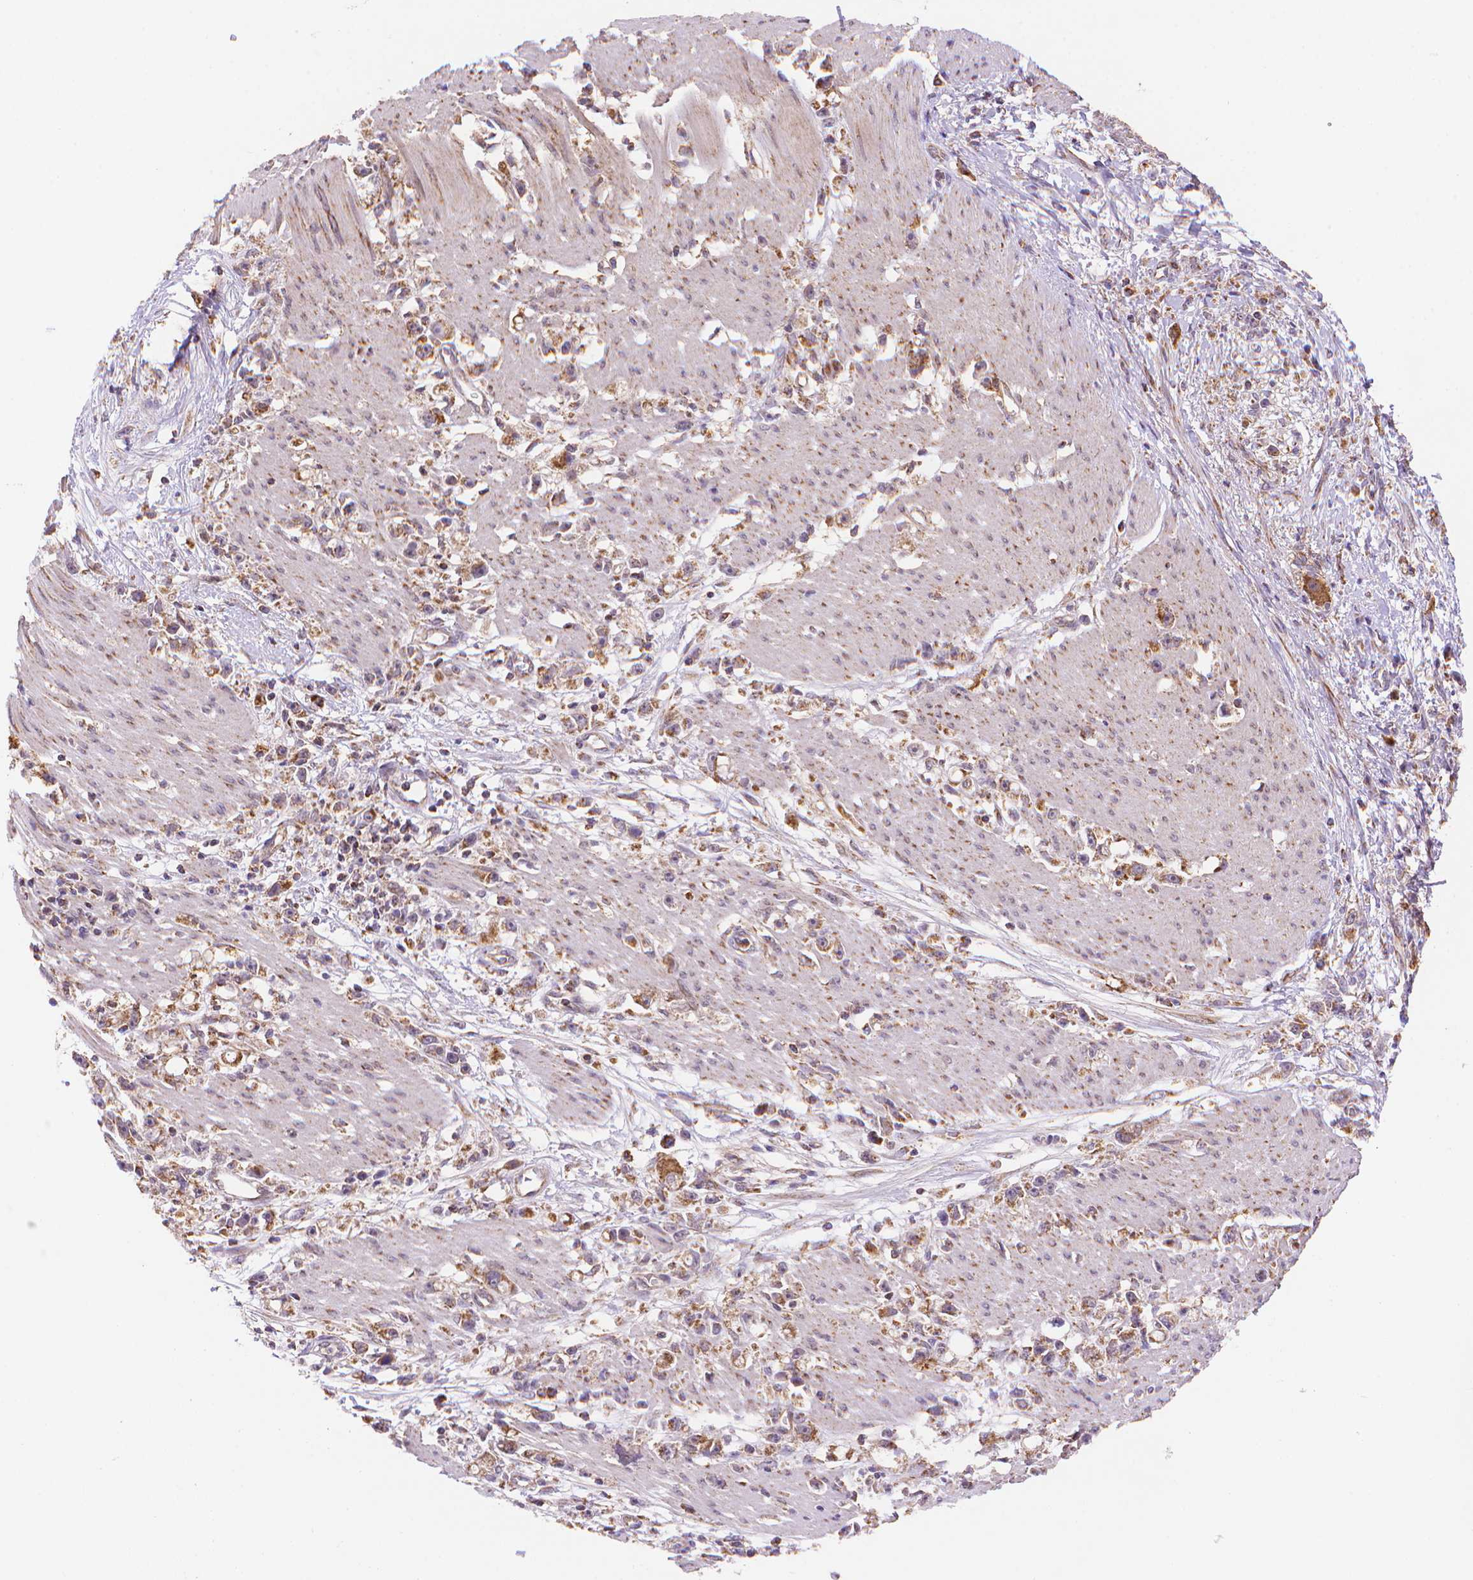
{"staining": {"intensity": "moderate", "quantity": ">75%", "location": "cytoplasmic/membranous"}, "tissue": "stomach cancer", "cell_type": "Tumor cells", "image_type": "cancer", "snomed": [{"axis": "morphology", "description": "Adenocarcinoma, NOS"}, {"axis": "topography", "description": "Stomach"}], "caption": "Immunohistochemistry photomicrograph of neoplastic tissue: human stomach cancer stained using IHC demonstrates medium levels of moderate protein expression localized specifically in the cytoplasmic/membranous of tumor cells, appearing as a cytoplasmic/membranous brown color.", "gene": "CYYR1", "patient": {"sex": "female", "age": 59}}